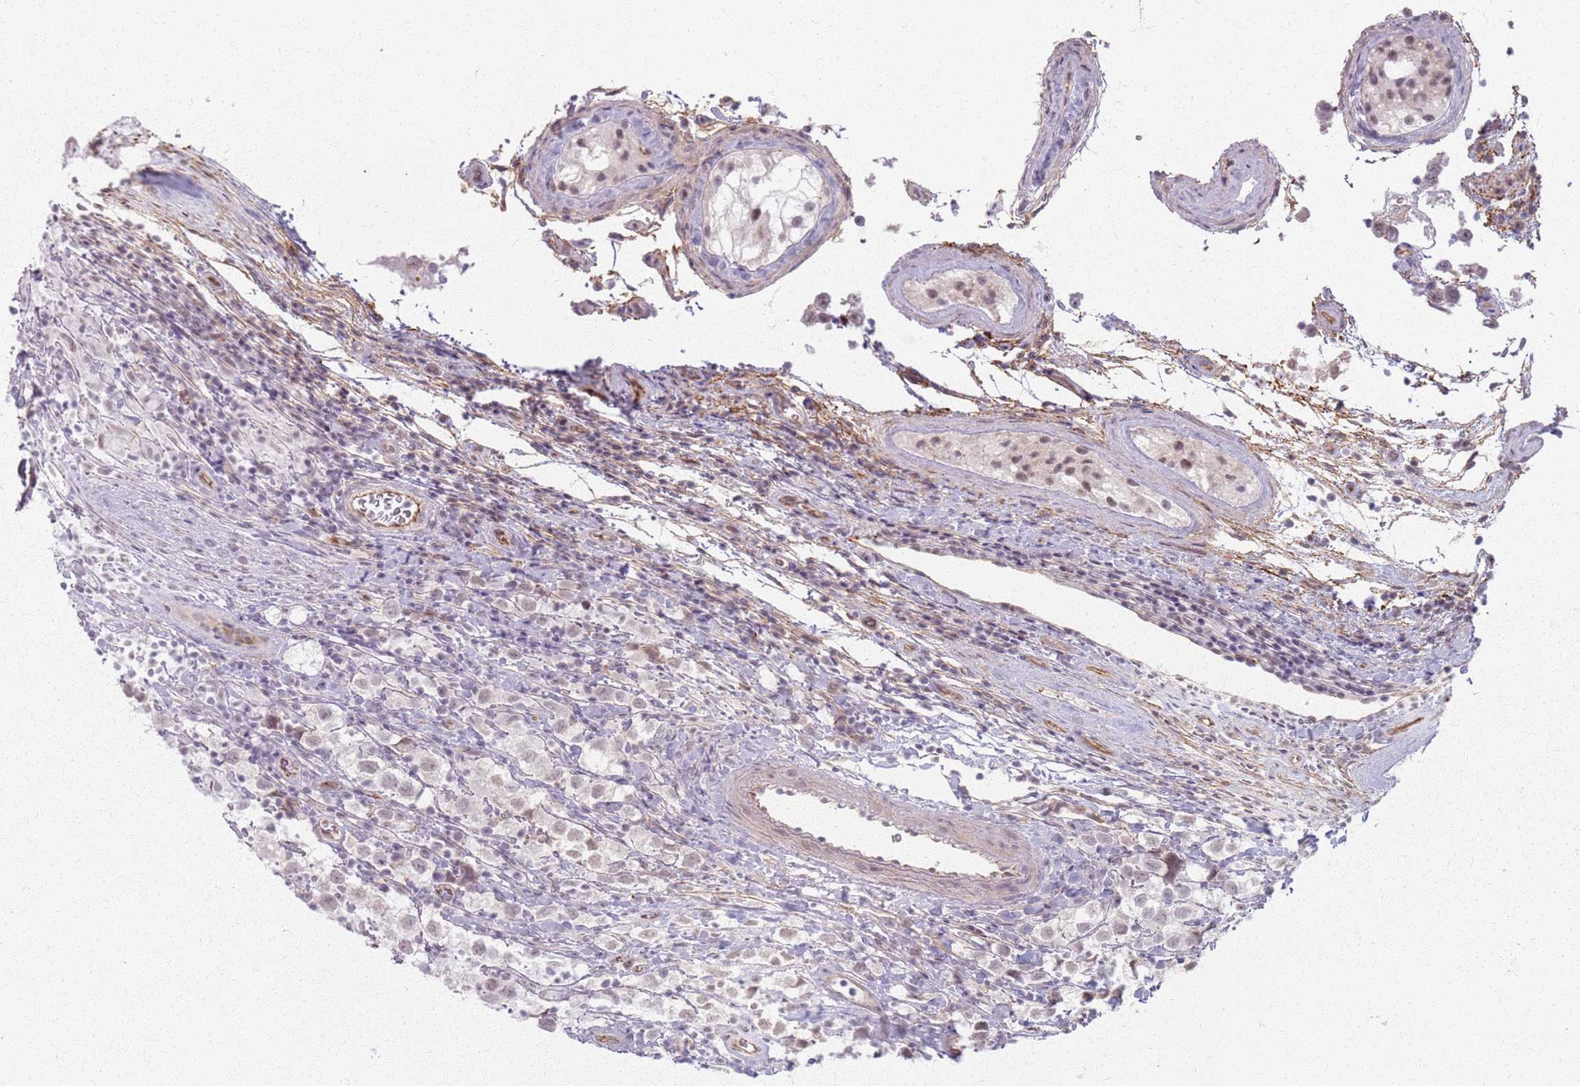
{"staining": {"intensity": "weak", "quantity": "25%-75%", "location": "nuclear"}, "tissue": "testis cancer", "cell_type": "Tumor cells", "image_type": "cancer", "snomed": [{"axis": "morphology", "description": "Seminoma, NOS"}, {"axis": "morphology", "description": "Carcinoma, Embryonal, NOS"}, {"axis": "topography", "description": "Testis"}], "caption": "Immunohistochemistry (IHC) image of human testis cancer stained for a protein (brown), which demonstrates low levels of weak nuclear expression in approximately 25%-75% of tumor cells.", "gene": "KCNA5", "patient": {"sex": "male", "age": 41}}